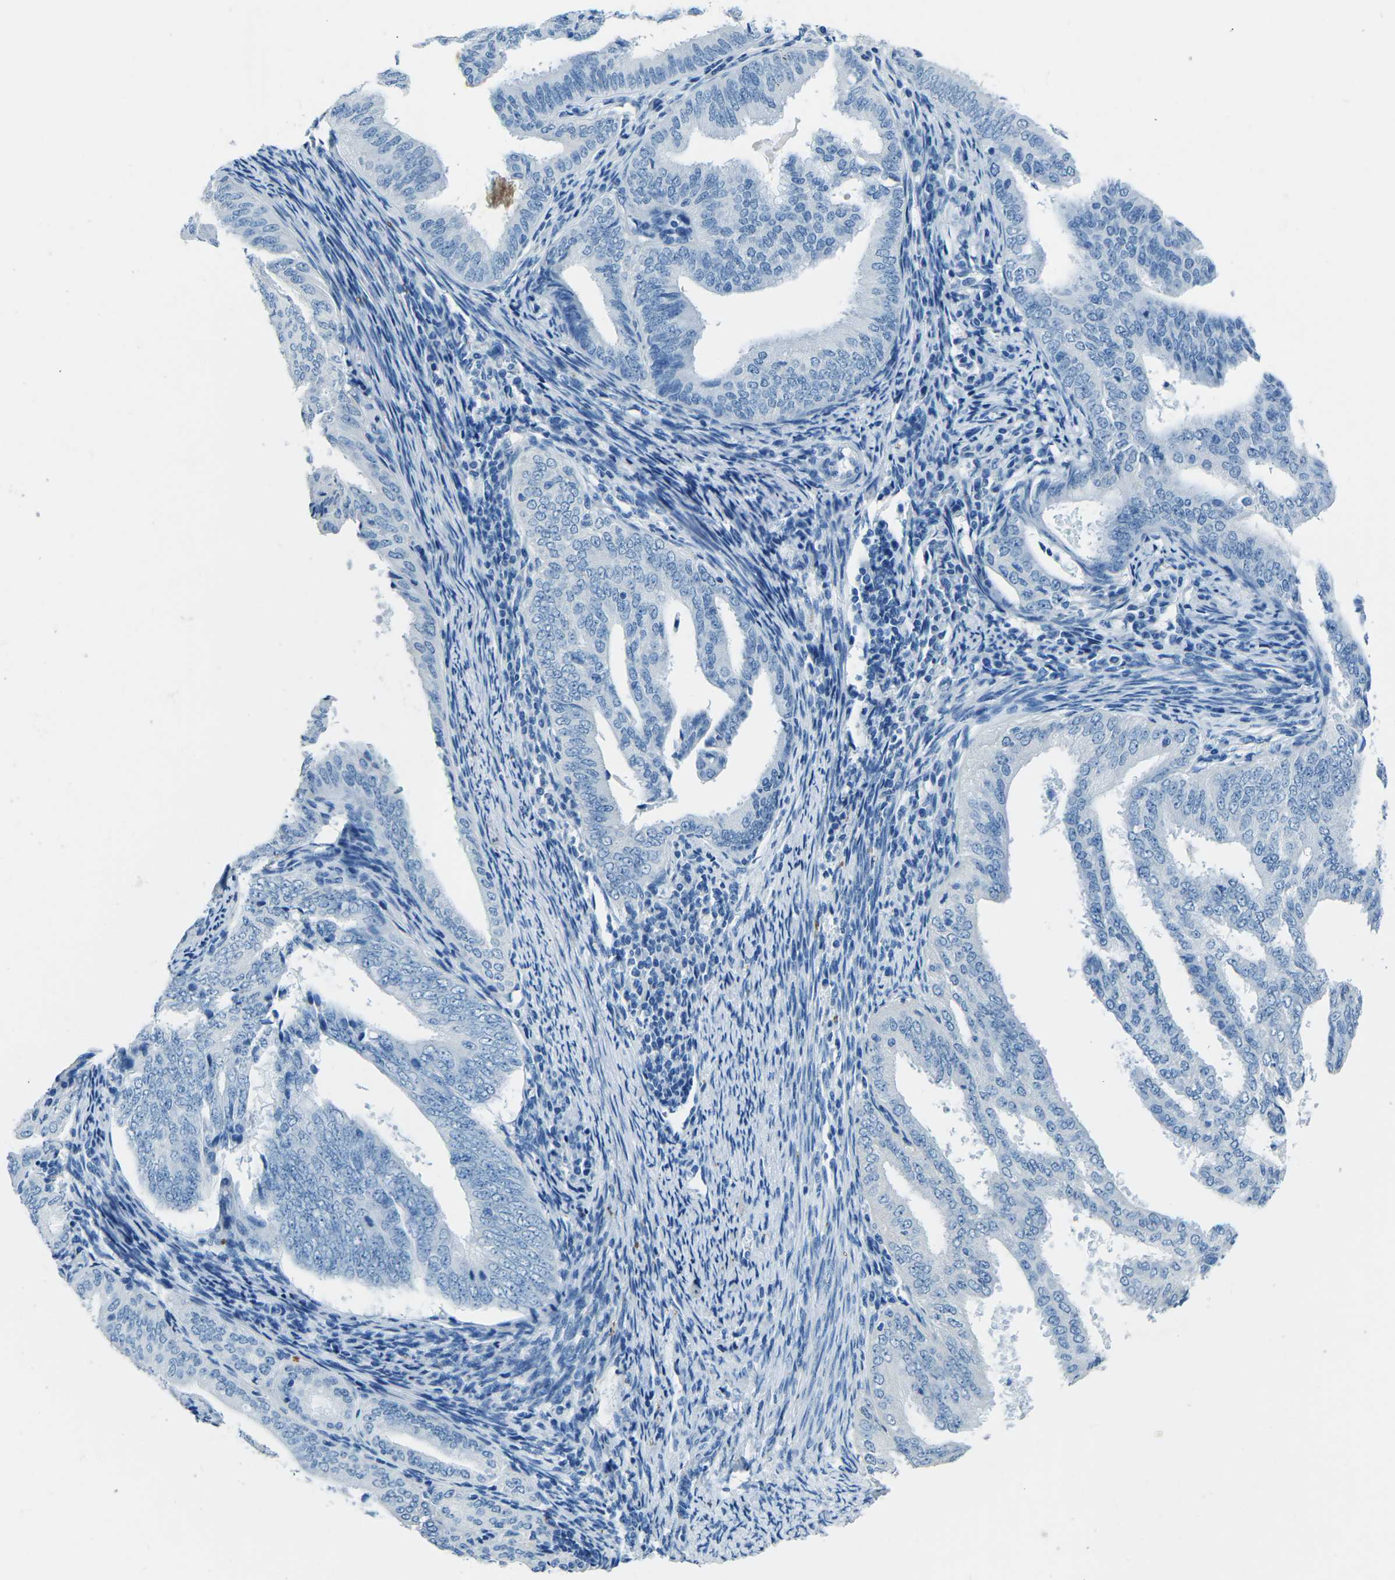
{"staining": {"intensity": "negative", "quantity": "none", "location": "none"}, "tissue": "endometrial cancer", "cell_type": "Tumor cells", "image_type": "cancer", "snomed": [{"axis": "morphology", "description": "Adenocarcinoma, NOS"}, {"axis": "topography", "description": "Endometrium"}], "caption": "Tumor cells are negative for brown protein staining in endometrial cancer (adenocarcinoma). (DAB (3,3'-diaminobenzidine) immunohistochemistry, high magnification).", "gene": "MYH8", "patient": {"sex": "female", "age": 58}}